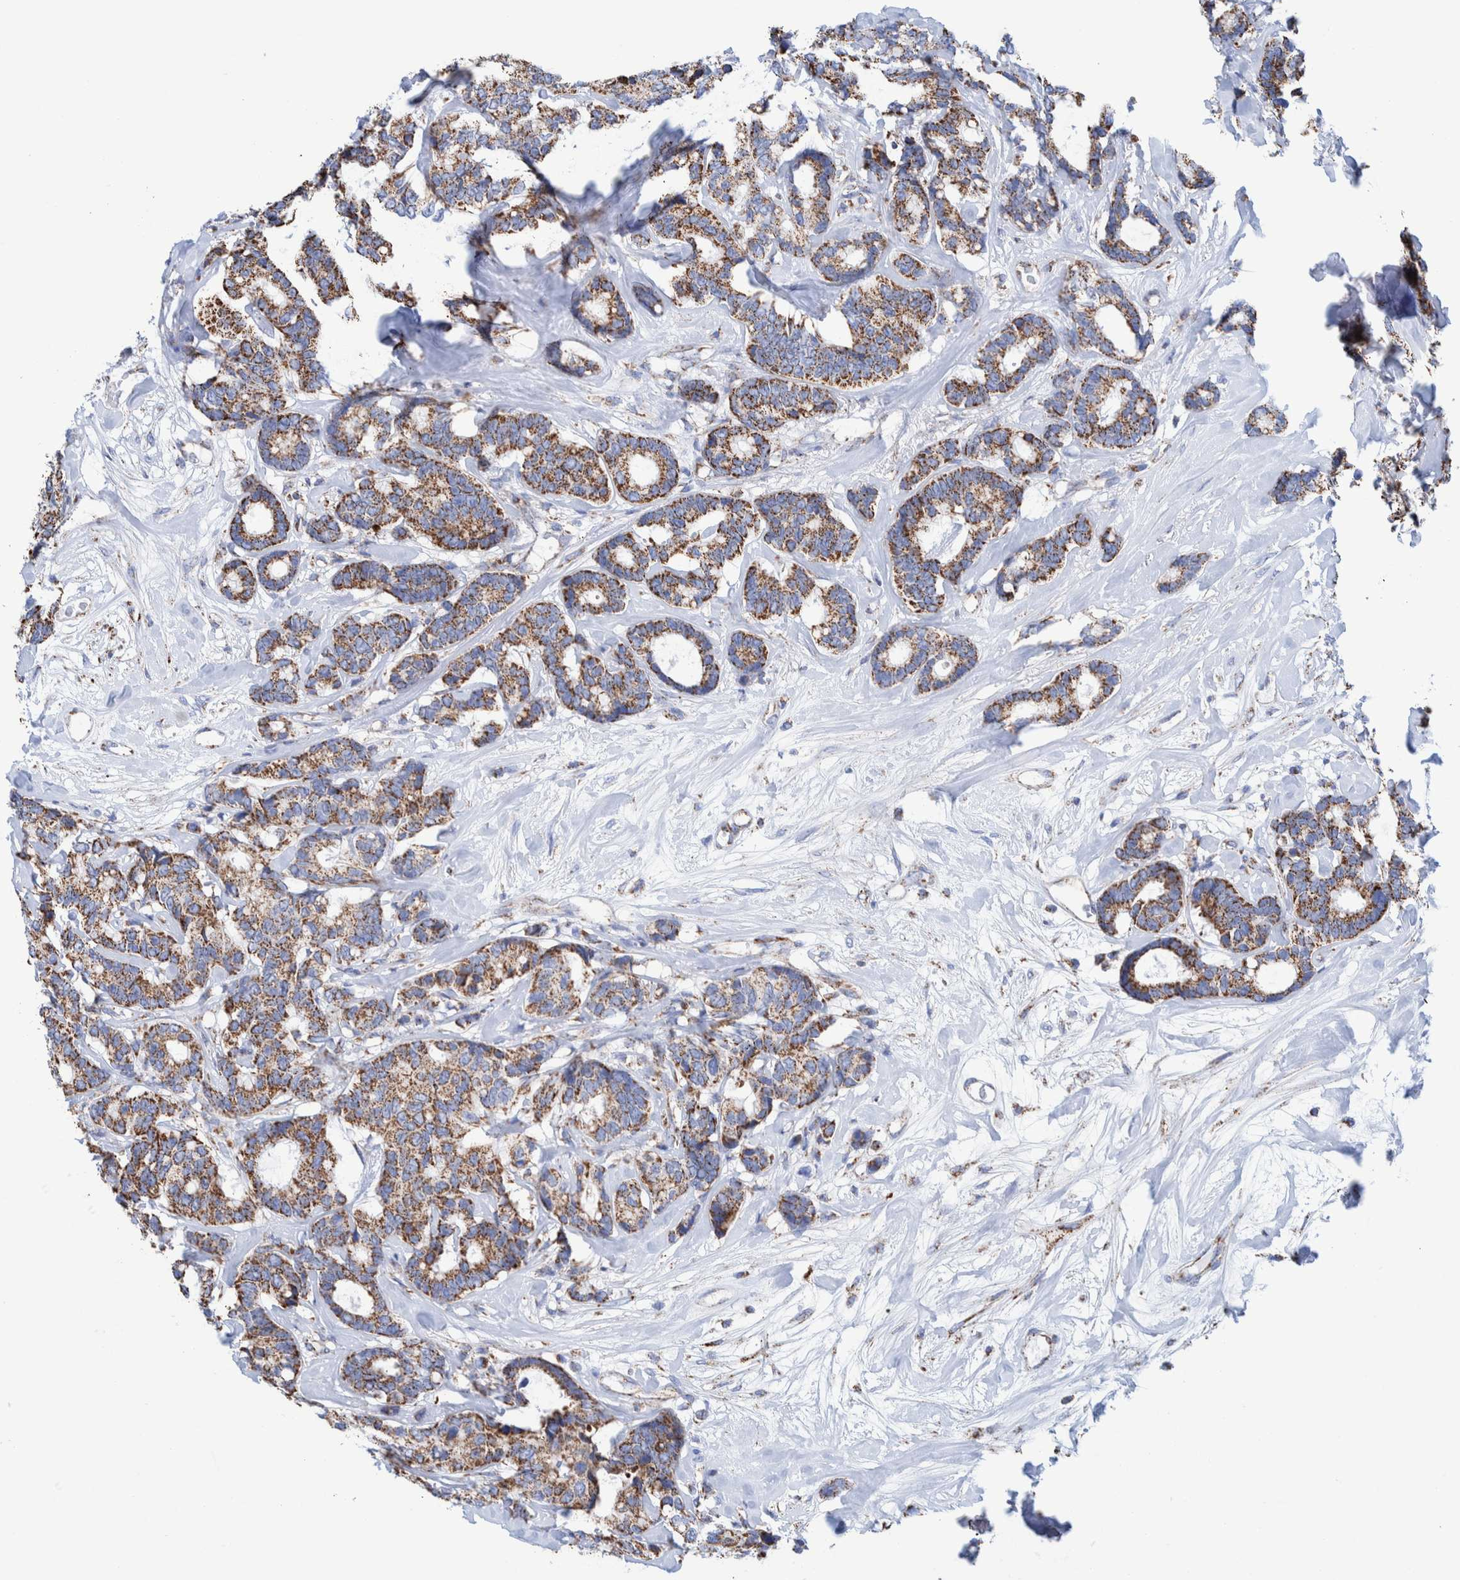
{"staining": {"intensity": "moderate", "quantity": ">75%", "location": "cytoplasmic/membranous"}, "tissue": "breast cancer", "cell_type": "Tumor cells", "image_type": "cancer", "snomed": [{"axis": "morphology", "description": "Duct carcinoma"}, {"axis": "topography", "description": "Breast"}], "caption": "This histopathology image demonstrates invasive ductal carcinoma (breast) stained with immunohistochemistry to label a protein in brown. The cytoplasmic/membranous of tumor cells show moderate positivity for the protein. Nuclei are counter-stained blue.", "gene": "DECR1", "patient": {"sex": "female", "age": 87}}